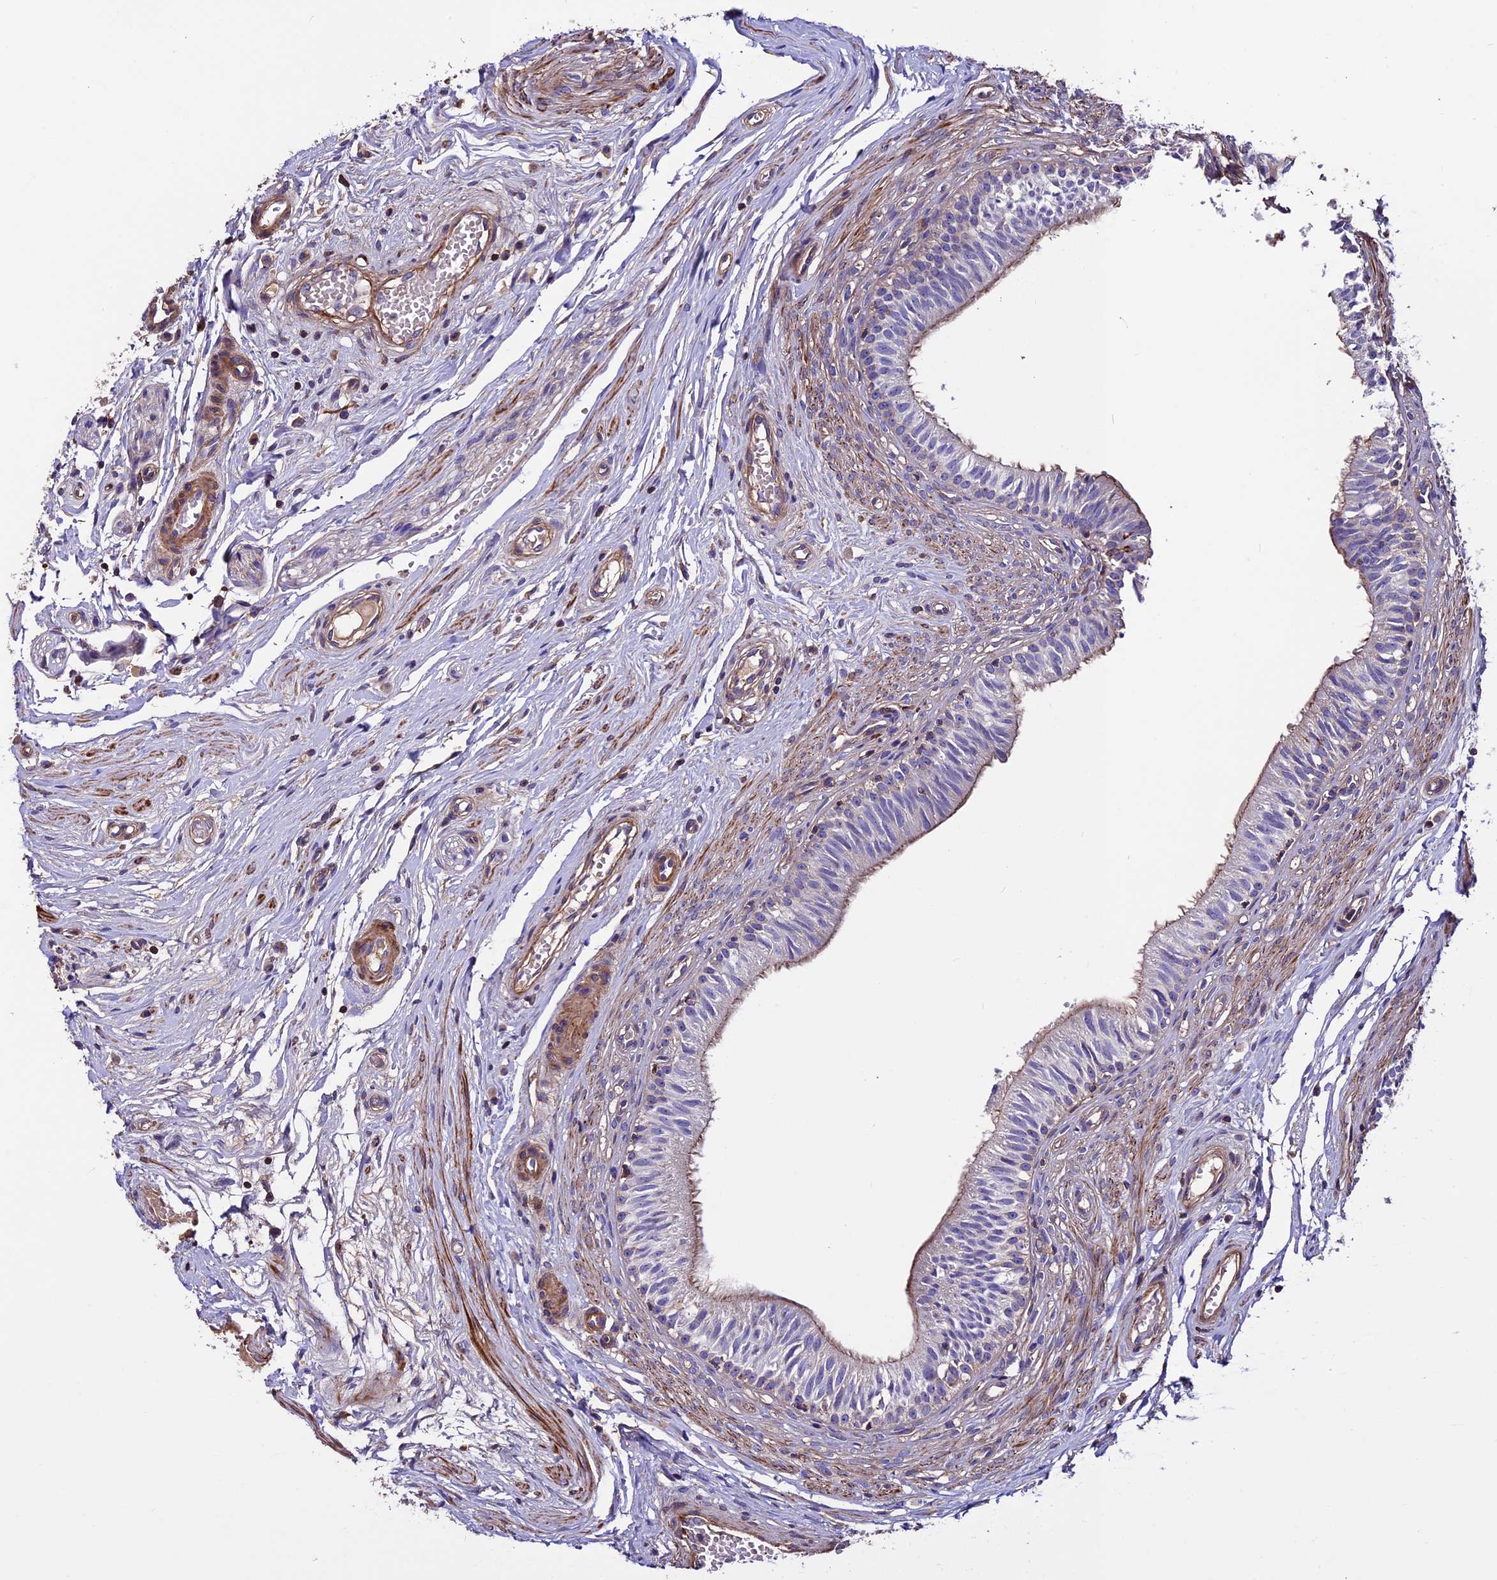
{"staining": {"intensity": "weak", "quantity": "<25%", "location": "cytoplasmic/membranous"}, "tissue": "epididymis", "cell_type": "Glandular cells", "image_type": "normal", "snomed": [{"axis": "morphology", "description": "Normal tissue, NOS"}, {"axis": "topography", "description": "Epididymis, spermatic cord, NOS"}], "caption": "DAB immunohistochemical staining of normal epididymis exhibits no significant expression in glandular cells.", "gene": "EVA1B", "patient": {"sex": "male", "age": 22}}